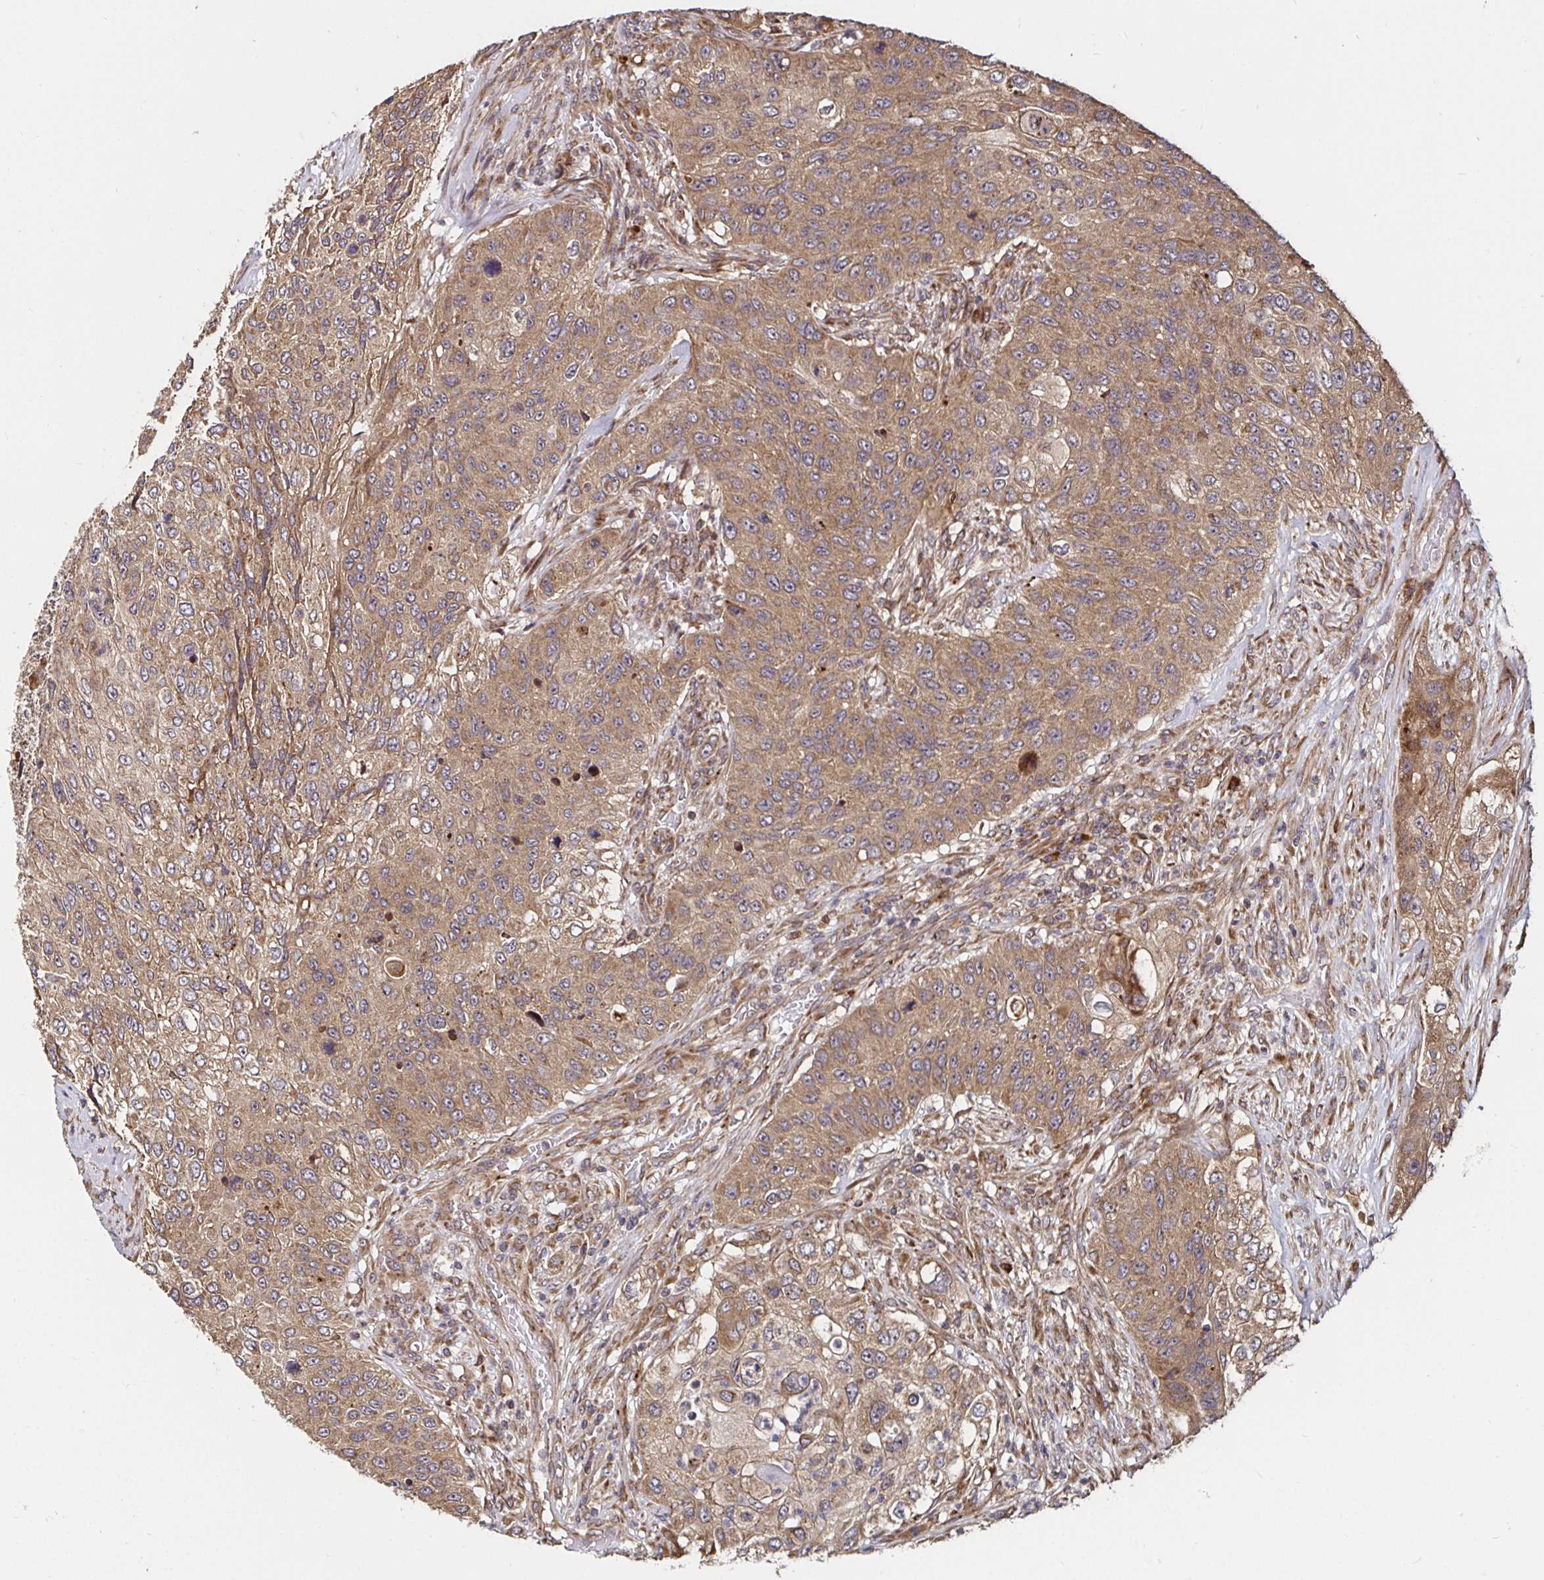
{"staining": {"intensity": "moderate", "quantity": ">75%", "location": "cytoplasmic/membranous"}, "tissue": "urothelial cancer", "cell_type": "Tumor cells", "image_type": "cancer", "snomed": [{"axis": "morphology", "description": "Urothelial carcinoma, High grade"}, {"axis": "topography", "description": "Urinary bladder"}], "caption": "There is medium levels of moderate cytoplasmic/membranous expression in tumor cells of high-grade urothelial carcinoma, as demonstrated by immunohistochemical staining (brown color).", "gene": "MLST8", "patient": {"sex": "female", "age": 60}}